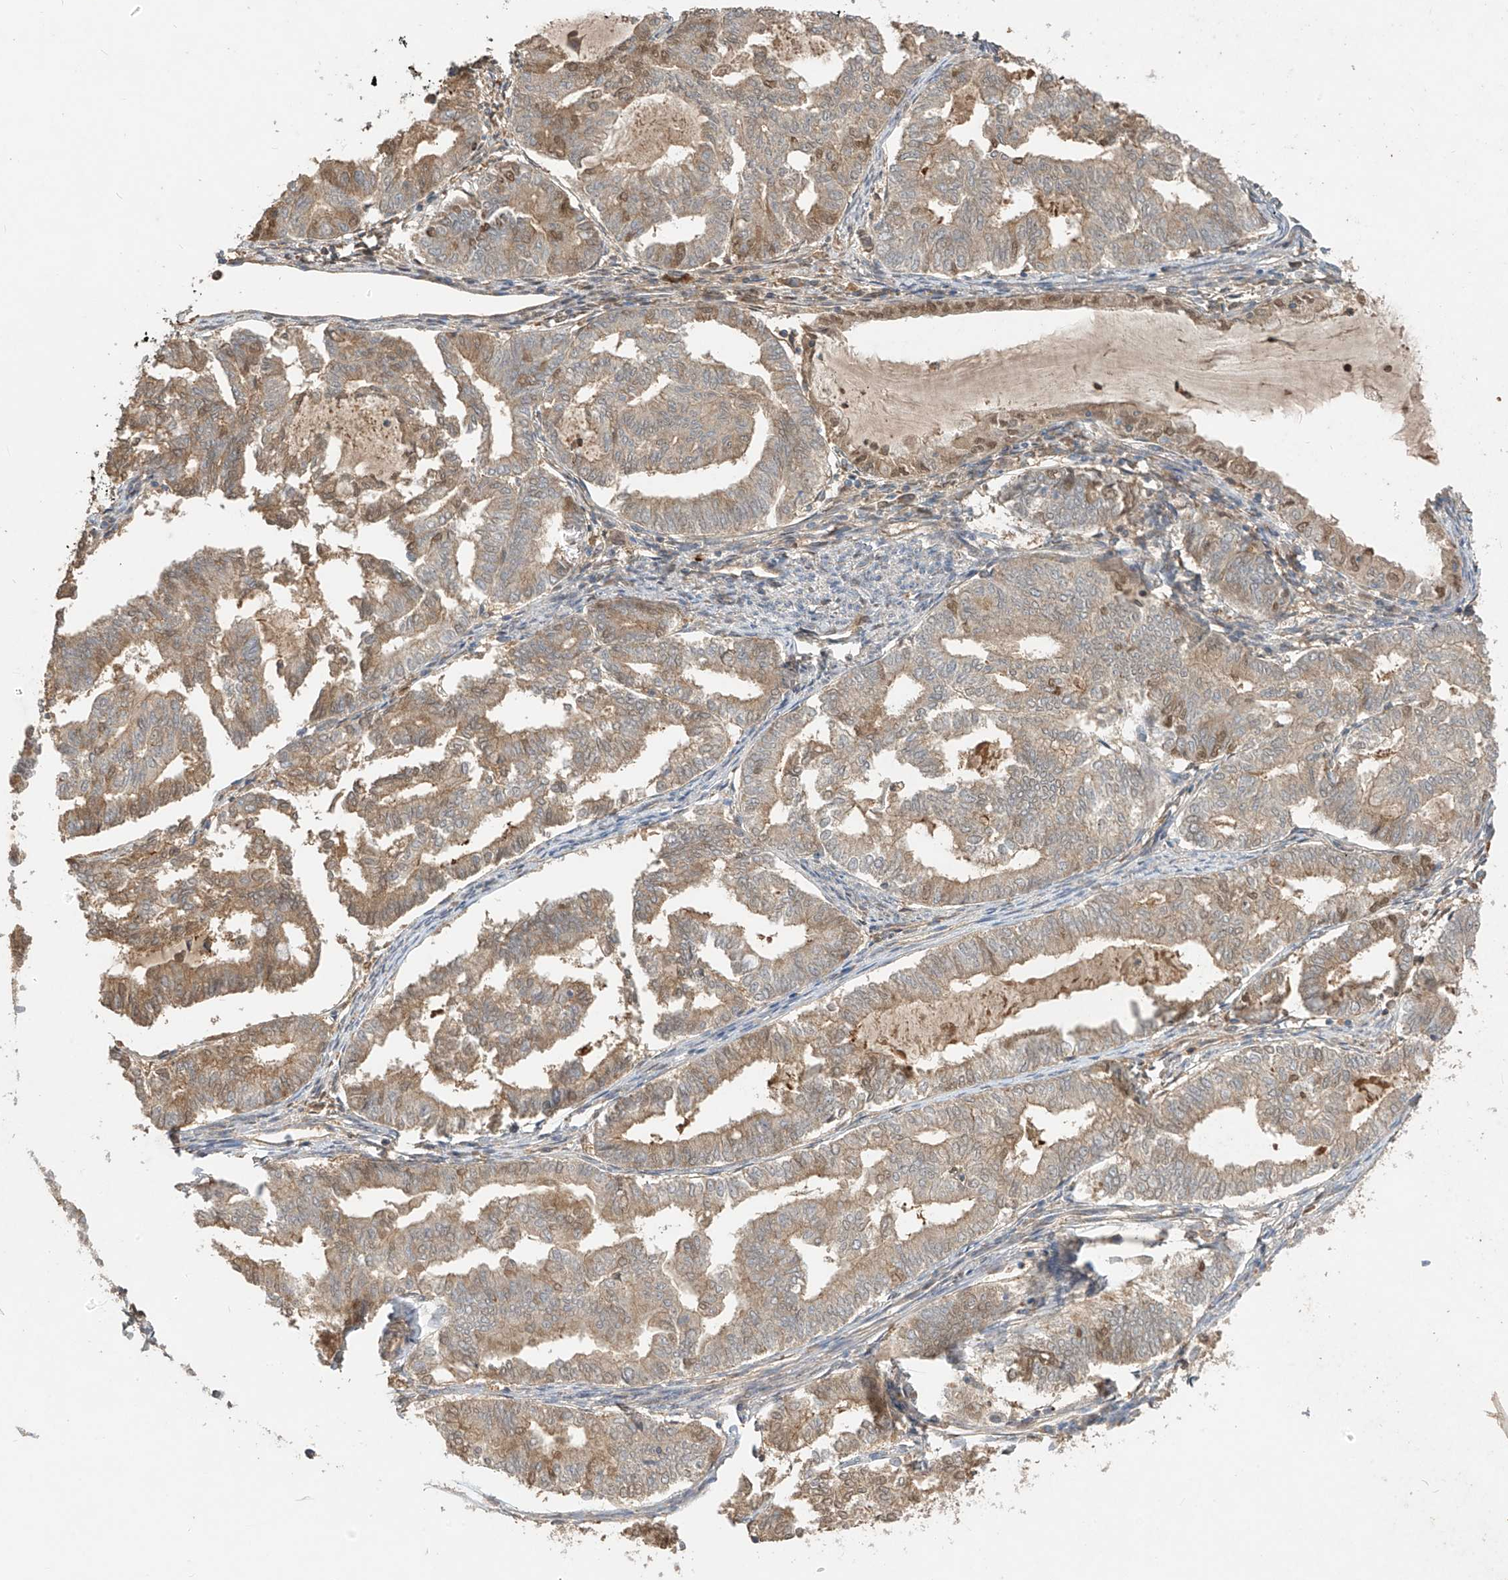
{"staining": {"intensity": "moderate", "quantity": ">75%", "location": "cytoplasmic/membranous"}, "tissue": "endometrial cancer", "cell_type": "Tumor cells", "image_type": "cancer", "snomed": [{"axis": "morphology", "description": "Adenocarcinoma, NOS"}, {"axis": "topography", "description": "Endometrium"}], "caption": "Immunohistochemistry staining of adenocarcinoma (endometrial), which reveals medium levels of moderate cytoplasmic/membranous staining in approximately >75% of tumor cells indicating moderate cytoplasmic/membranous protein expression. The staining was performed using DAB (brown) for protein detection and nuclei were counterstained in hematoxylin (blue).", "gene": "CACNA2D4", "patient": {"sex": "female", "age": 79}}